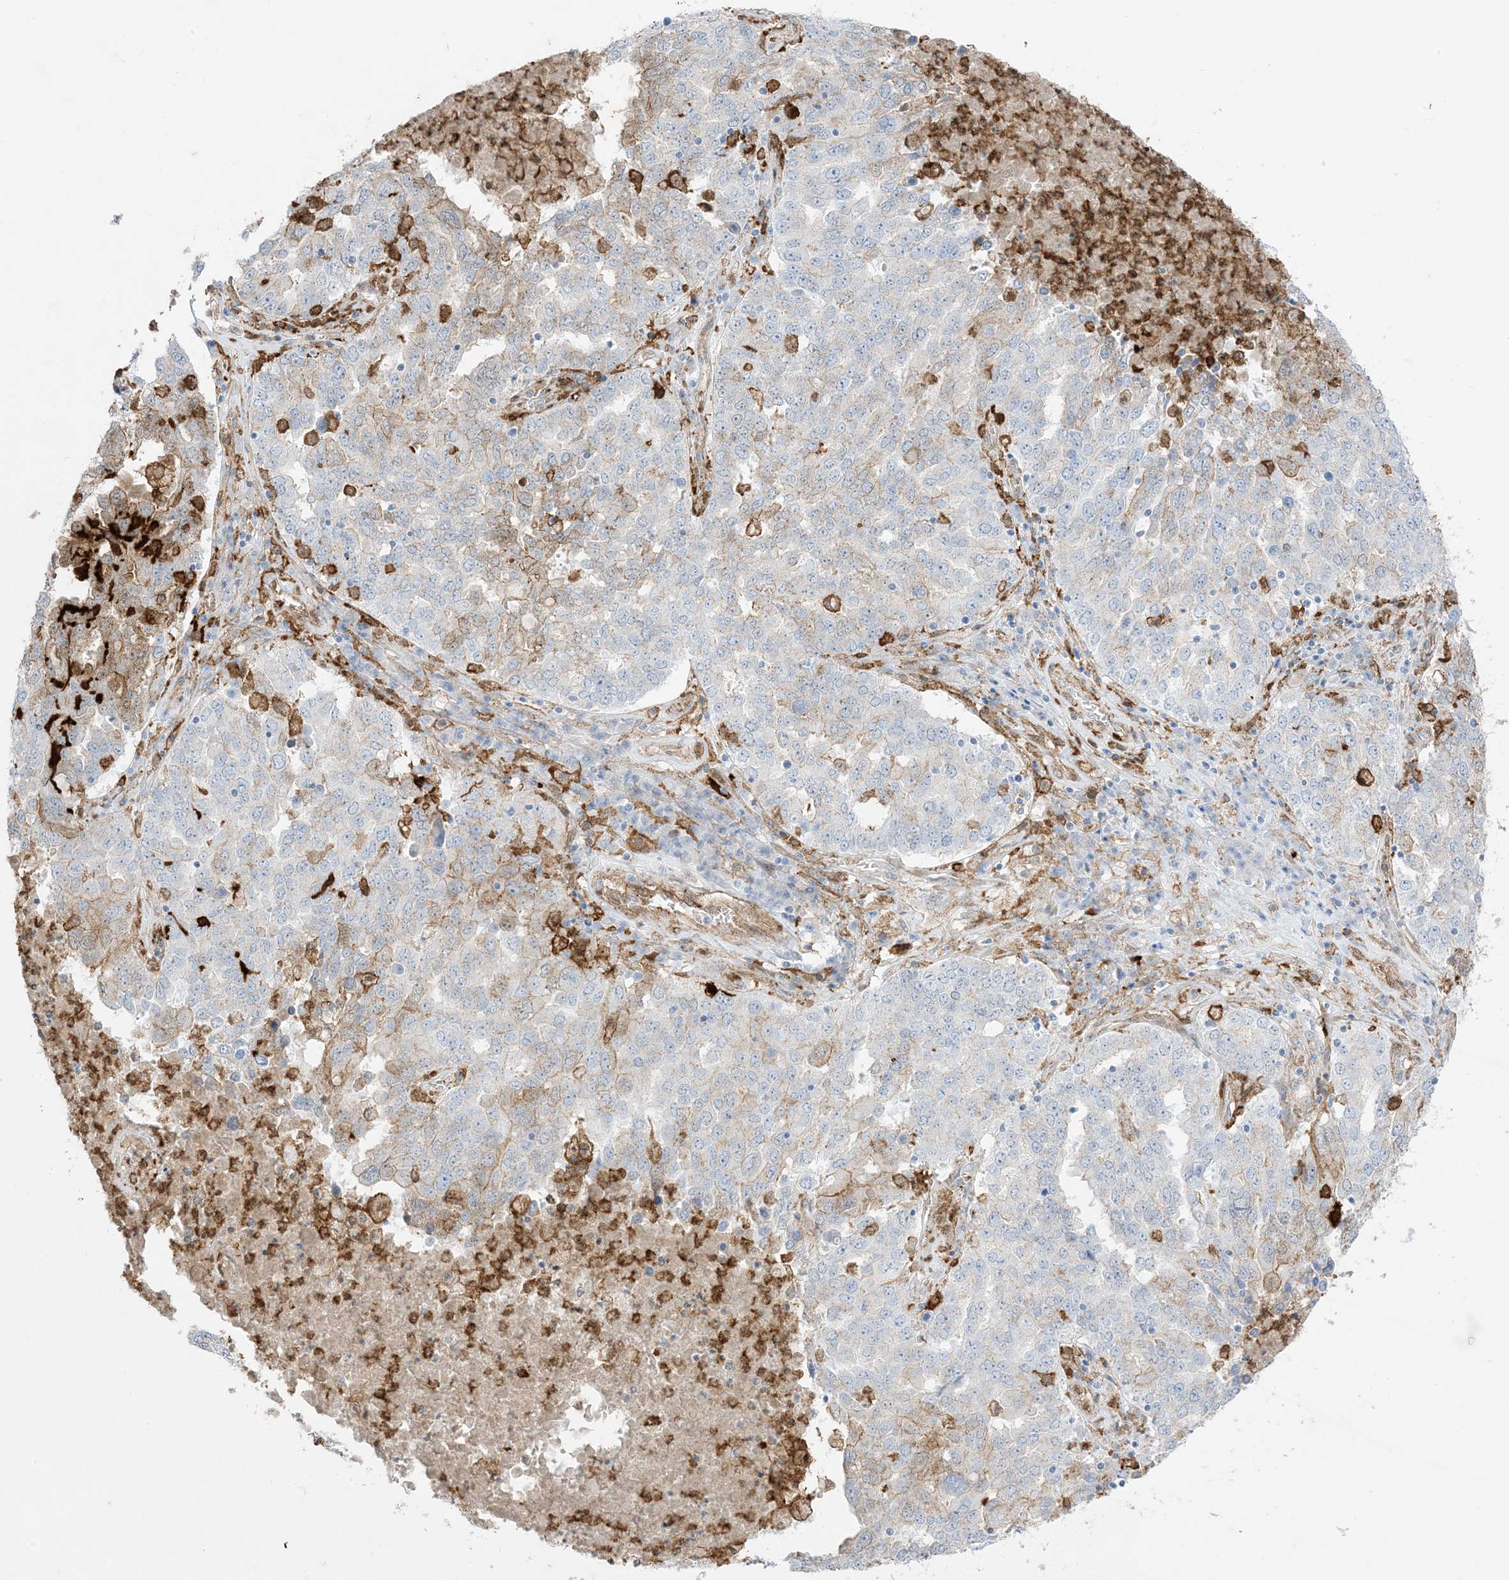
{"staining": {"intensity": "negative", "quantity": "none", "location": "none"}, "tissue": "ovarian cancer", "cell_type": "Tumor cells", "image_type": "cancer", "snomed": [{"axis": "morphology", "description": "Carcinoma, endometroid"}, {"axis": "topography", "description": "Ovary"}], "caption": "This is an immunohistochemistry micrograph of ovarian endometroid carcinoma. There is no positivity in tumor cells.", "gene": "GSN", "patient": {"sex": "female", "age": 62}}